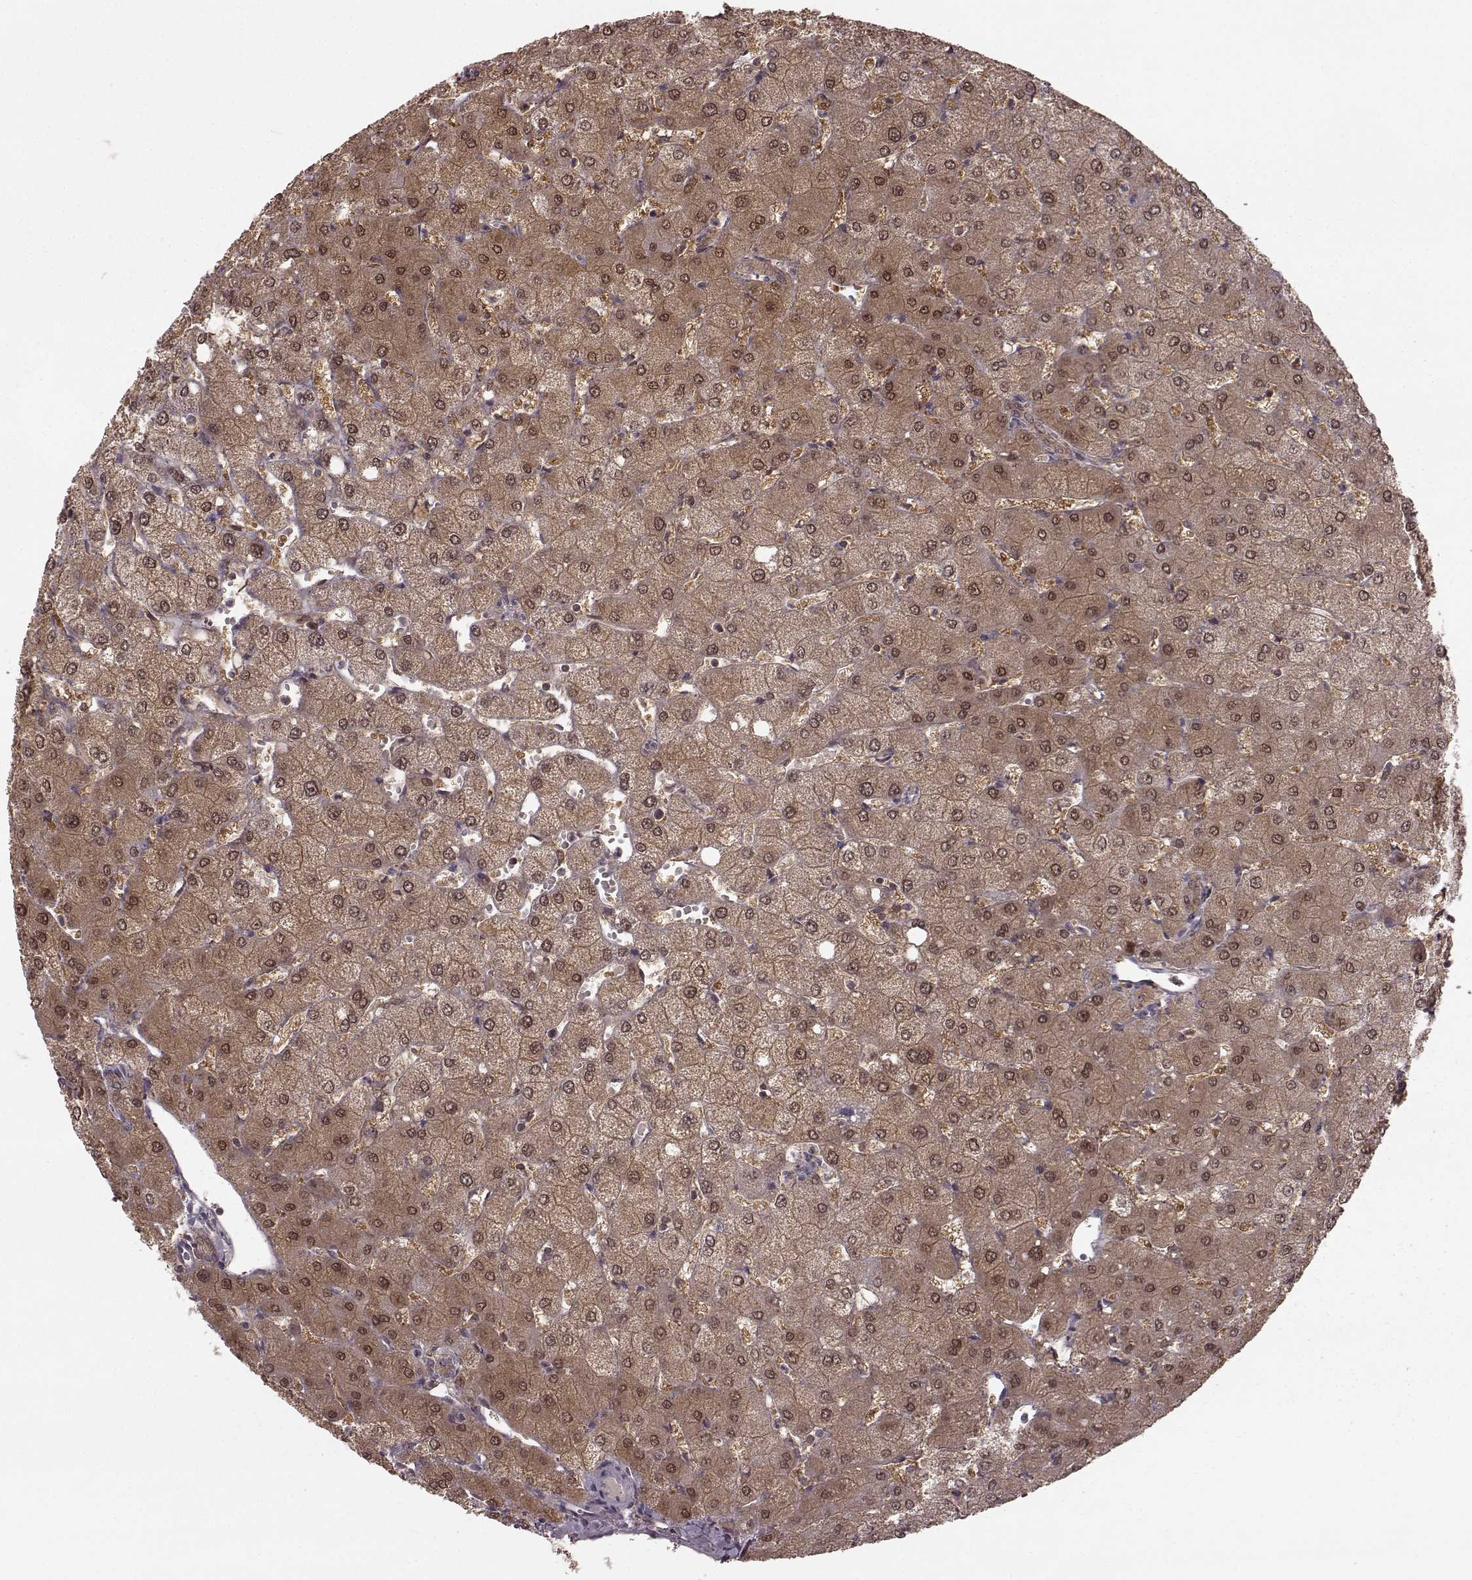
{"staining": {"intensity": "moderate", "quantity": ">75%", "location": "cytoplasmic/membranous"}, "tissue": "liver", "cell_type": "Cholangiocytes", "image_type": "normal", "snomed": [{"axis": "morphology", "description": "Normal tissue, NOS"}, {"axis": "topography", "description": "Liver"}], "caption": "Immunohistochemistry histopathology image of benign human liver stained for a protein (brown), which reveals medium levels of moderate cytoplasmic/membranous positivity in about >75% of cholangiocytes.", "gene": "GSS", "patient": {"sex": "female", "age": 54}}